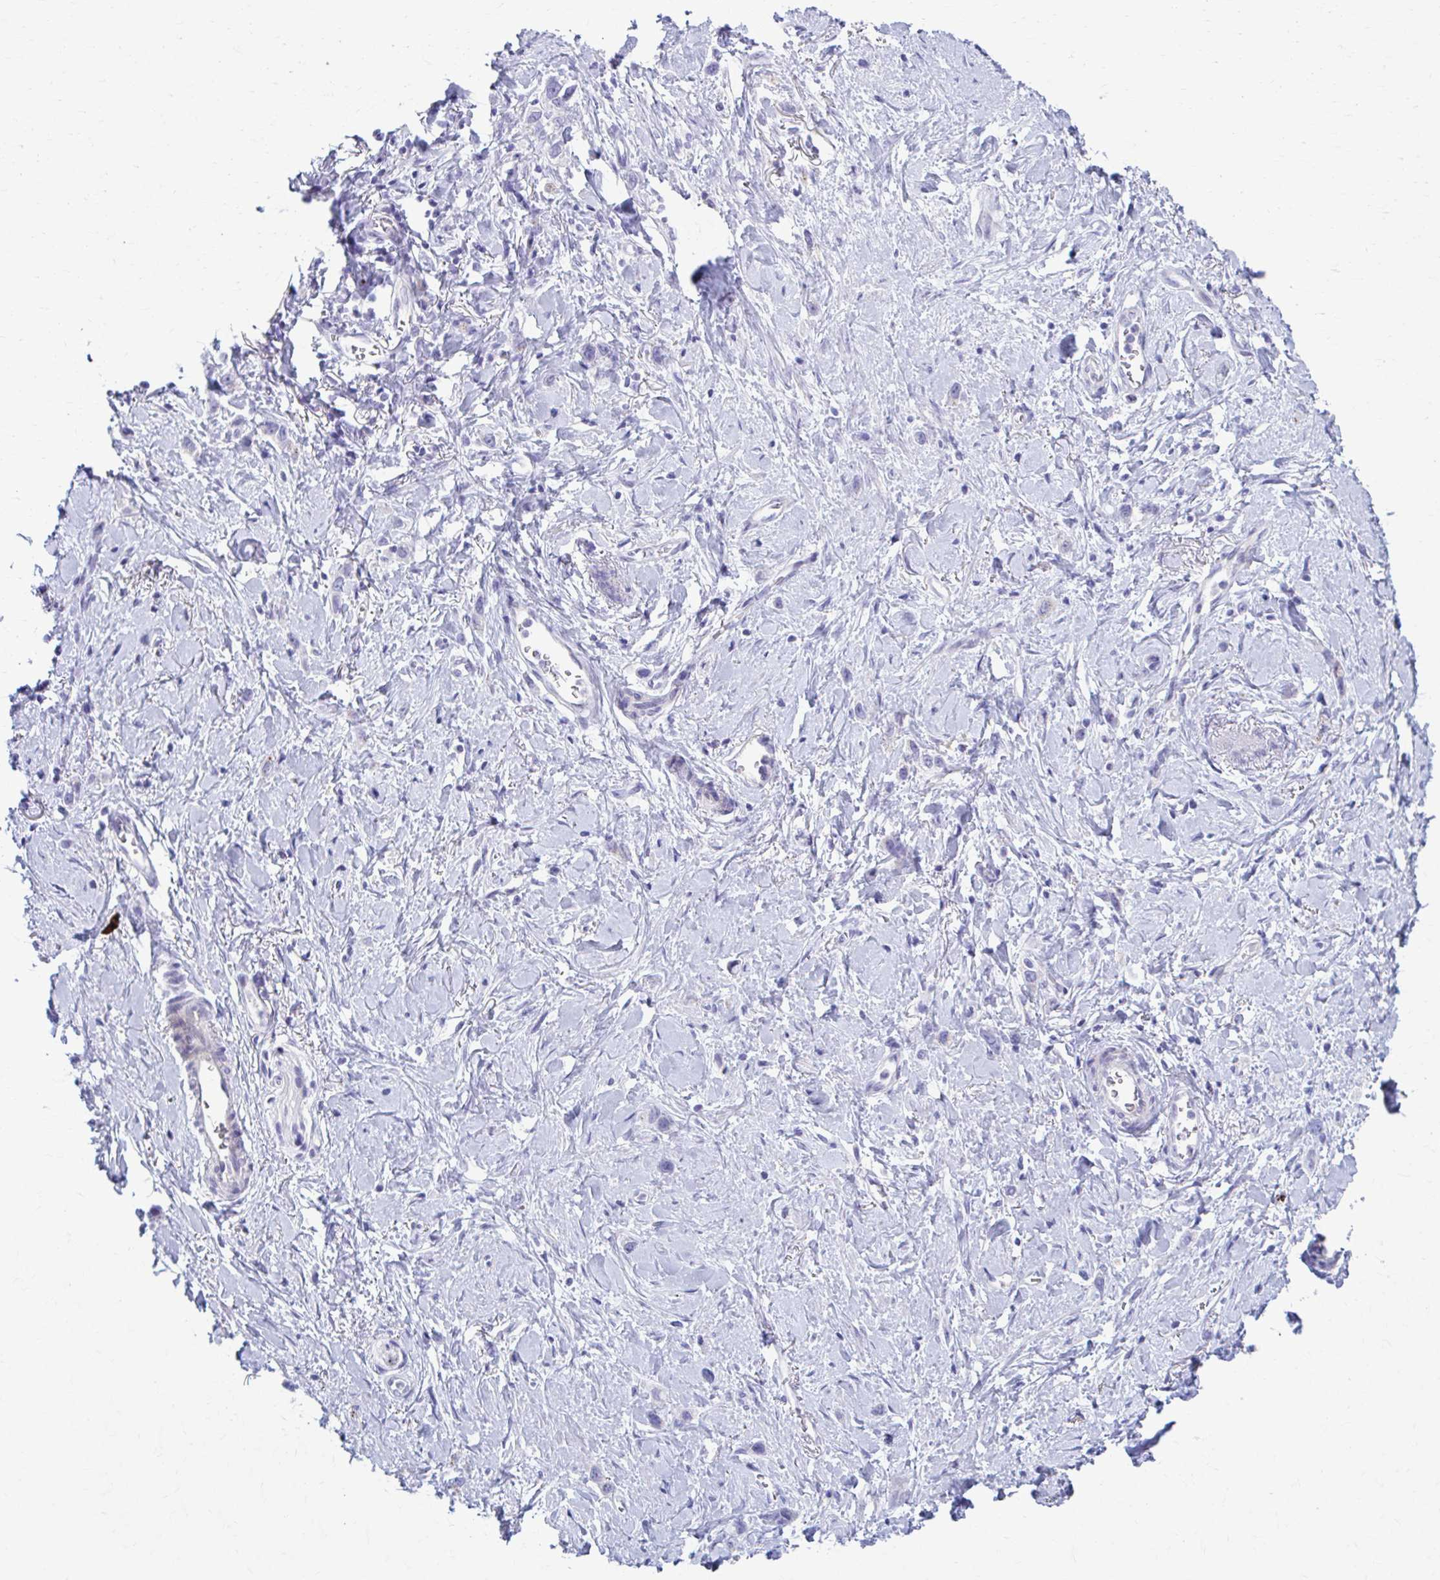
{"staining": {"intensity": "negative", "quantity": "none", "location": "none"}, "tissue": "stomach cancer", "cell_type": "Tumor cells", "image_type": "cancer", "snomed": [{"axis": "morphology", "description": "Adenocarcinoma, NOS"}, {"axis": "topography", "description": "Stomach"}], "caption": "This micrograph is of stomach cancer (adenocarcinoma) stained with immunohistochemistry (IHC) to label a protein in brown with the nuclei are counter-stained blue. There is no expression in tumor cells.", "gene": "C12orf71", "patient": {"sex": "female", "age": 65}}